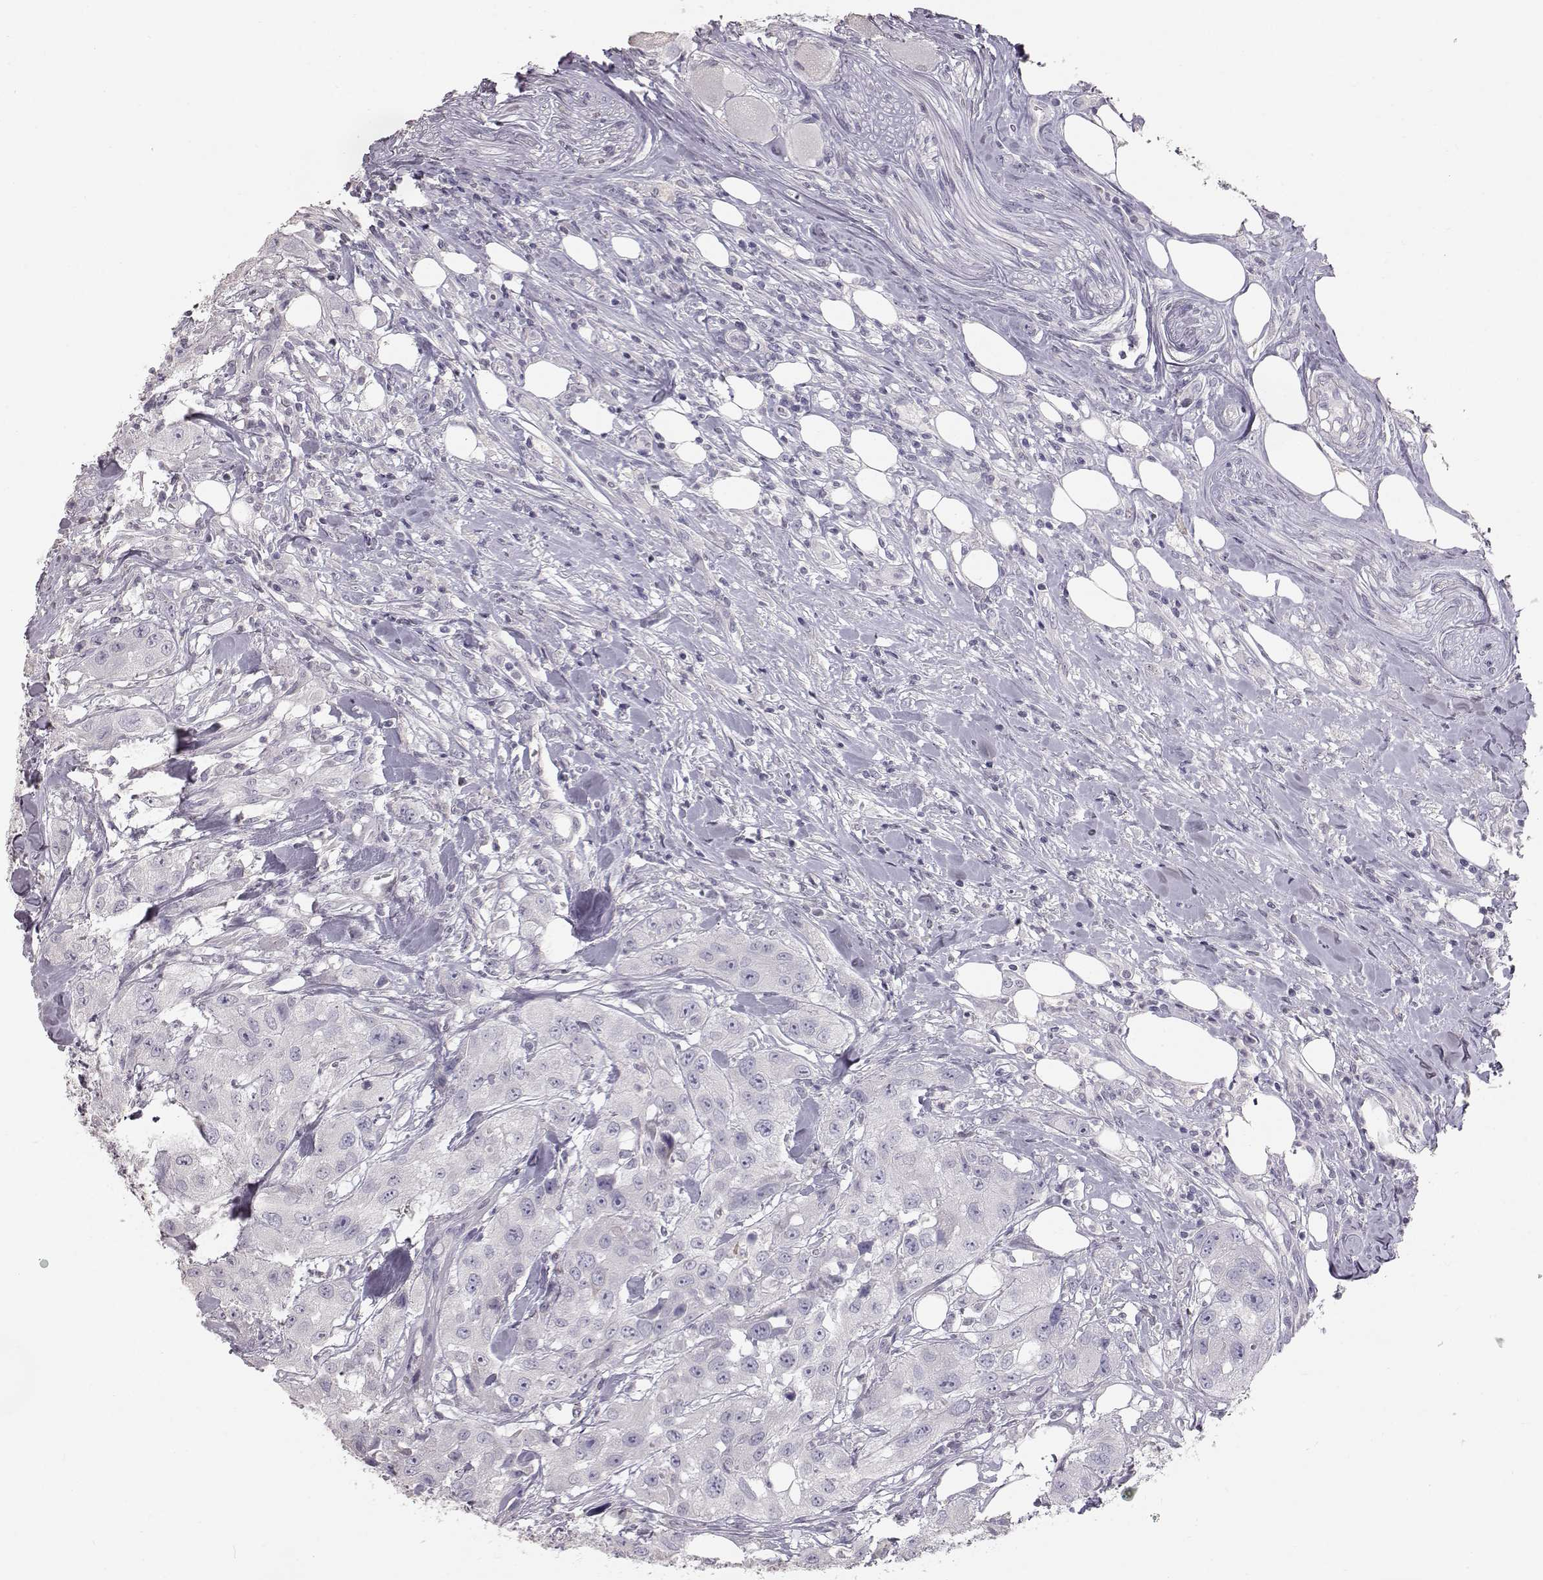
{"staining": {"intensity": "negative", "quantity": "none", "location": "none"}, "tissue": "urothelial cancer", "cell_type": "Tumor cells", "image_type": "cancer", "snomed": [{"axis": "morphology", "description": "Urothelial carcinoma, High grade"}, {"axis": "topography", "description": "Urinary bladder"}], "caption": "Histopathology image shows no significant protein staining in tumor cells of high-grade urothelial carcinoma.", "gene": "KRT33A", "patient": {"sex": "male", "age": 79}}